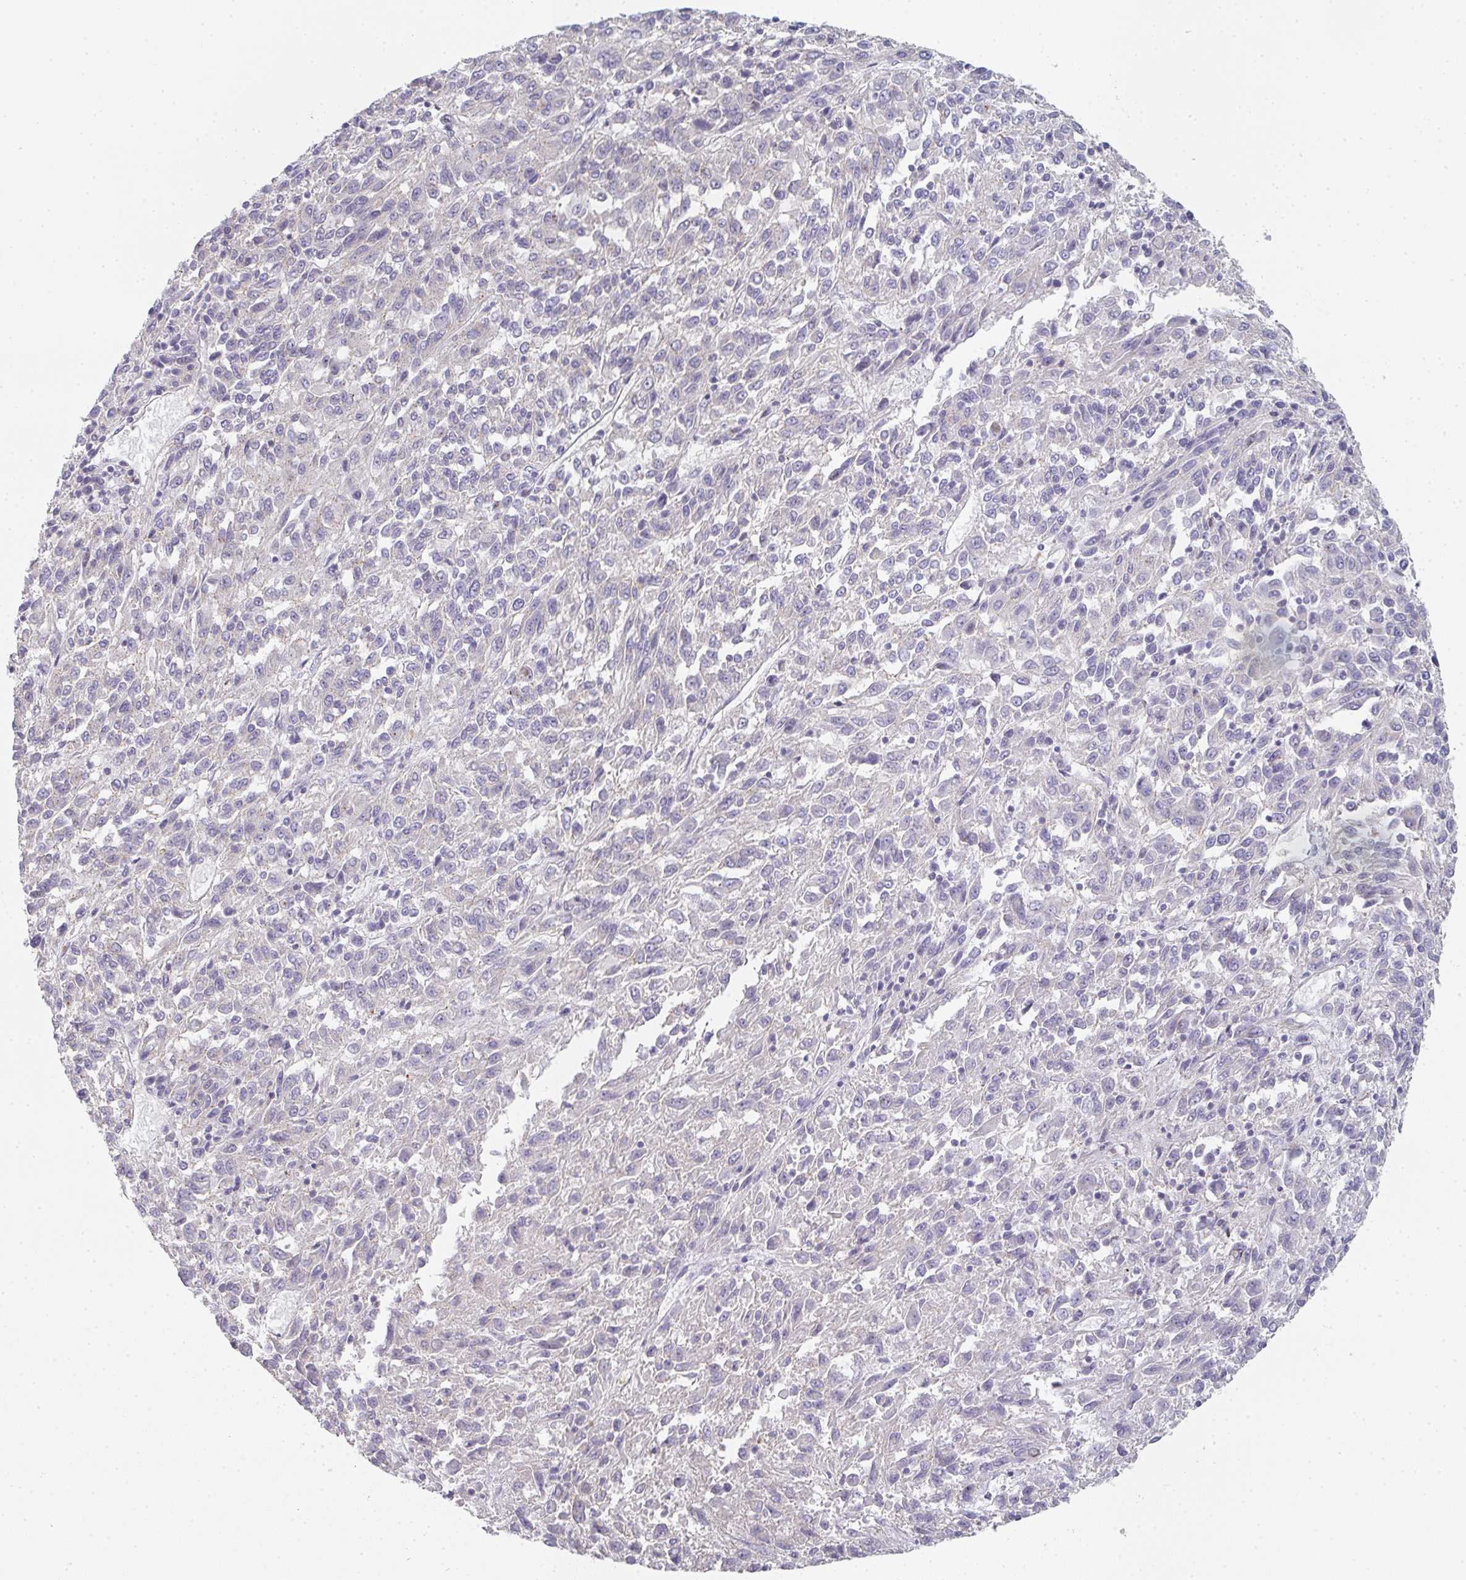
{"staining": {"intensity": "negative", "quantity": "none", "location": "none"}, "tissue": "melanoma", "cell_type": "Tumor cells", "image_type": "cancer", "snomed": [{"axis": "morphology", "description": "Malignant melanoma, Metastatic site"}, {"axis": "topography", "description": "Lung"}], "caption": "A histopathology image of melanoma stained for a protein exhibits no brown staining in tumor cells.", "gene": "CHMP5", "patient": {"sex": "male", "age": 64}}